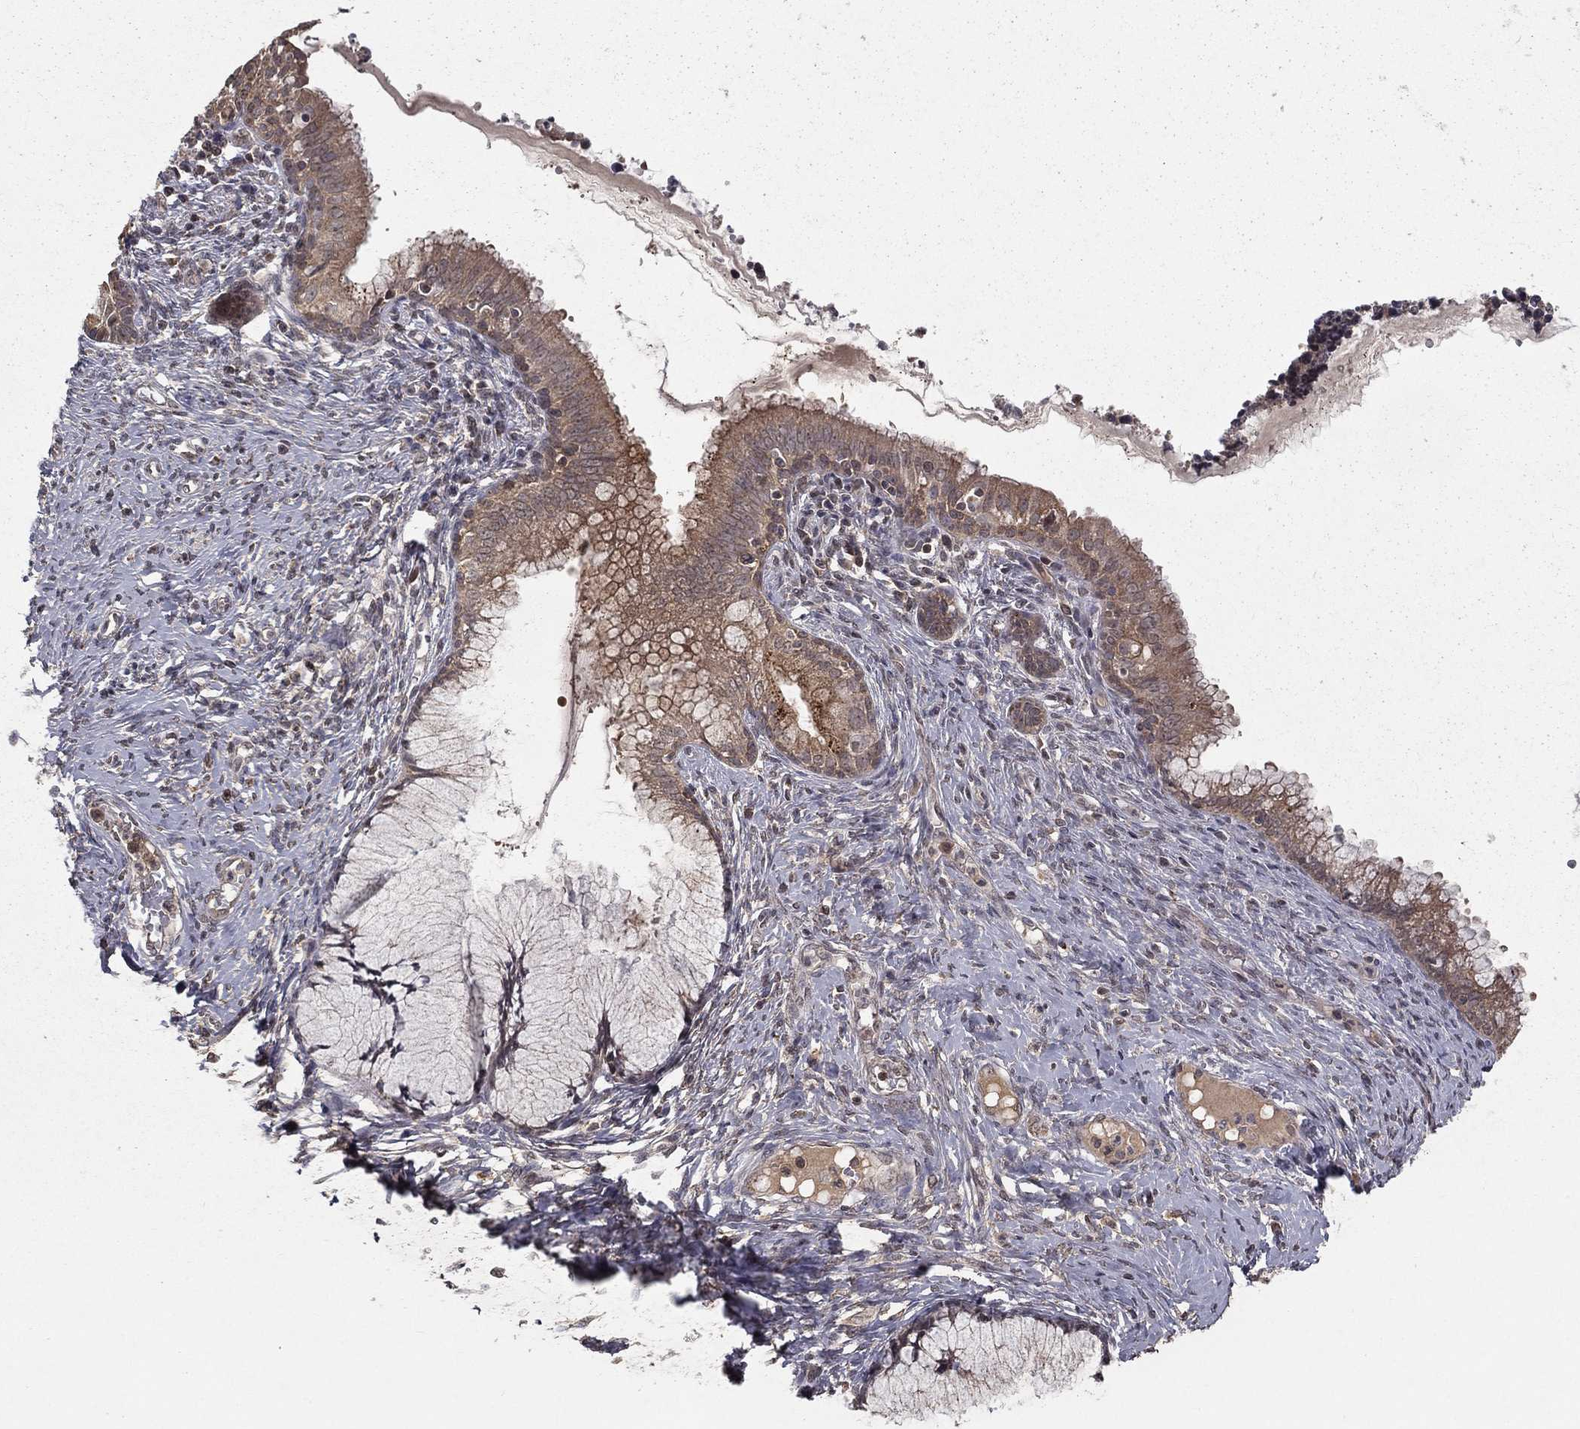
{"staining": {"intensity": "weak", "quantity": ">75%", "location": "cytoplasmic/membranous"}, "tissue": "cervical cancer", "cell_type": "Tumor cells", "image_type": "cancer", "snomed": [{"axis": "morphology", "description": "Squamous cell carcinoma, NOS"}, {"axis": "topography", "description": "Cervix"}], "caption": "Protein analysis of cervical cancer tissue shows weak cytoplasmic/membranous positivity in approximately >75% of tumor cells. The staining is performed using DAB brown chromogen to label protein expression. The nuclei are counter-stained blue using hematoxylin.", "gene": "ZDHHC15", "patient": {"sex": "female", "age": 63}}